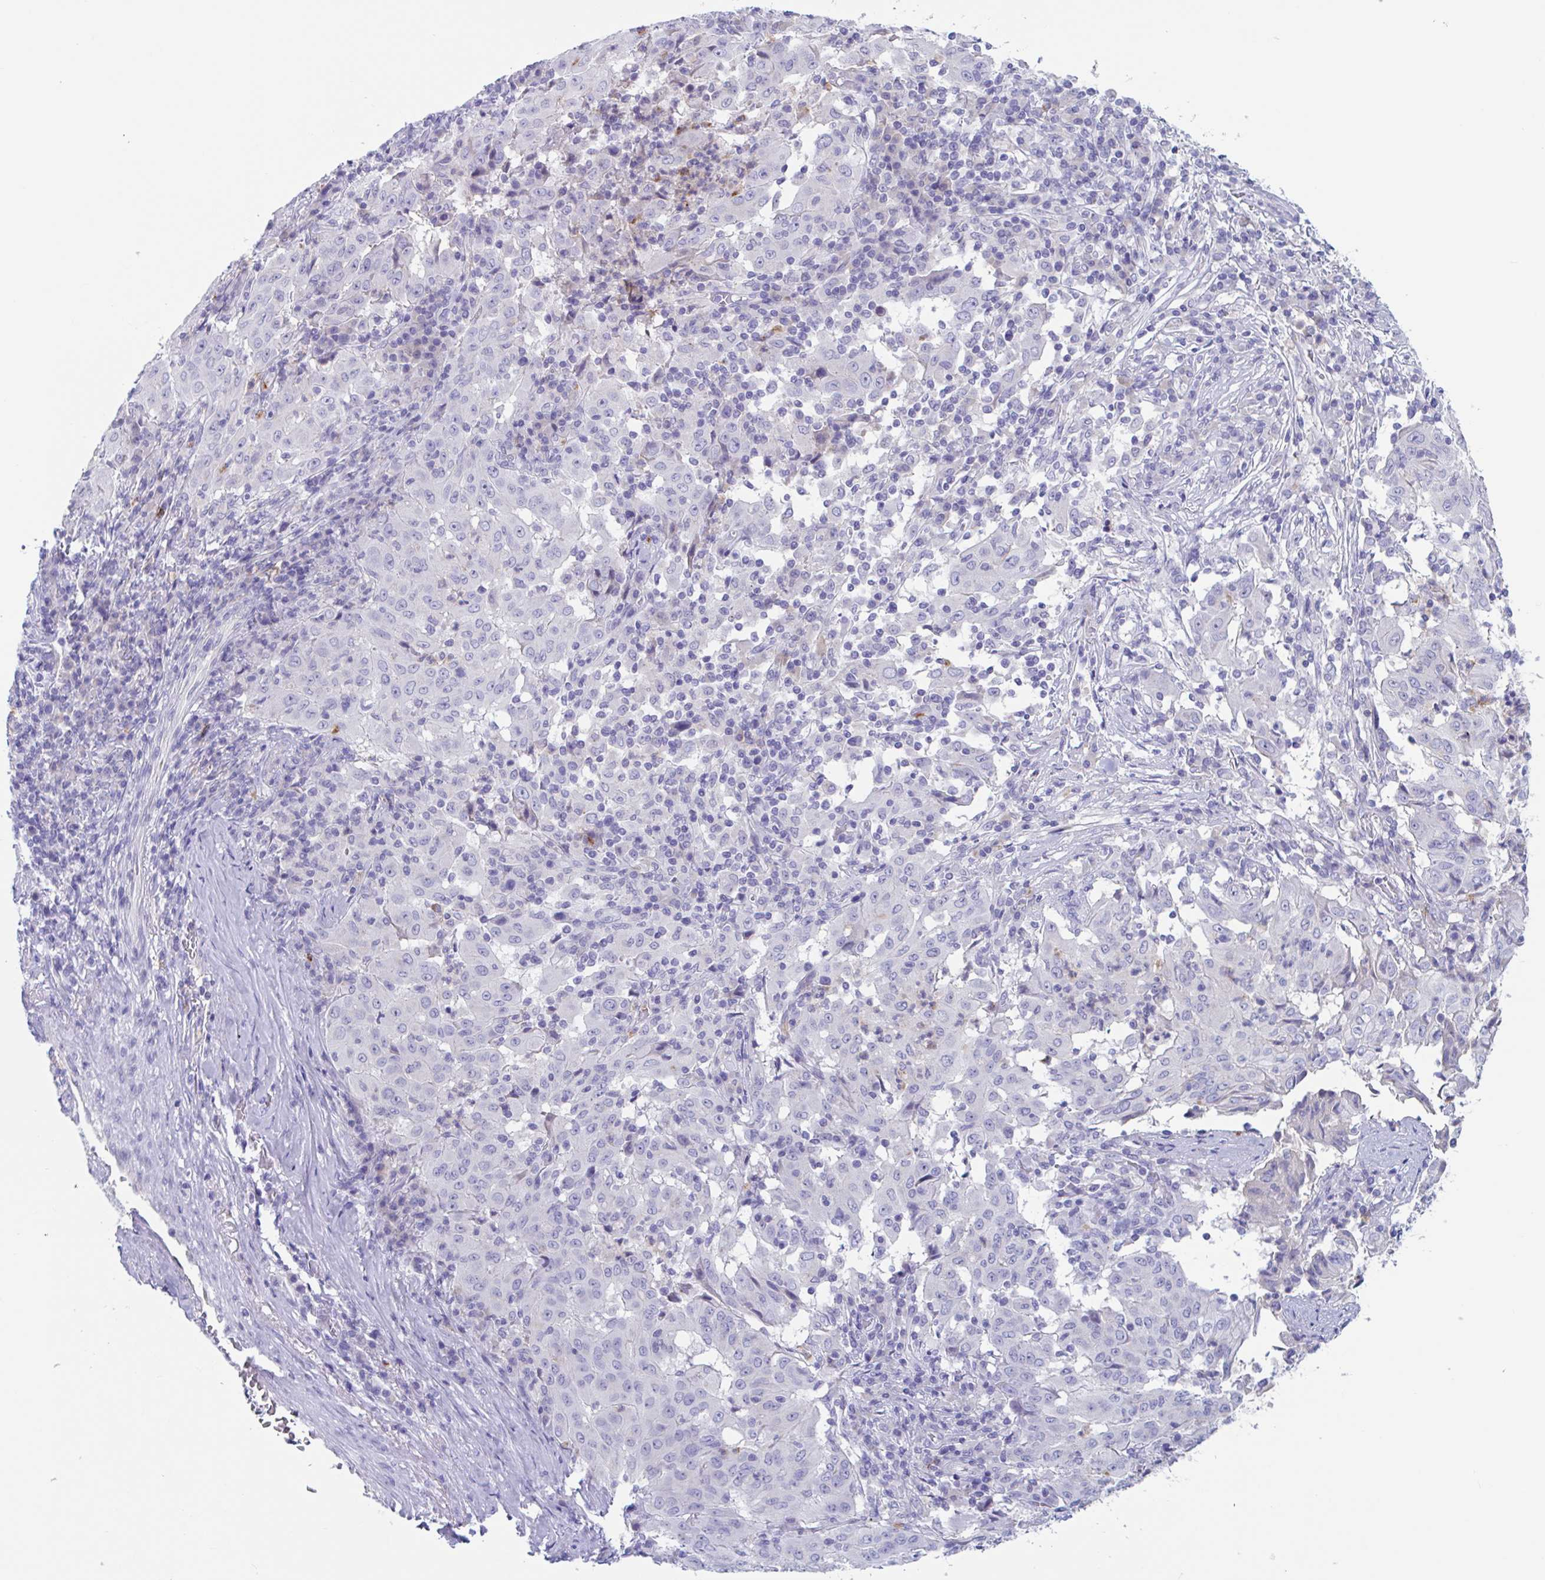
{"staining": {"intensity": "negative", "quantity": "none", "location": "none"}, "tissue": "pancreatic cancer", "cell_type": "Tumor cells", "image_type": "cancer", "snomed": [{"axis": "morphology", "description": "Adenocarcinoma, NOS"}, {"axis": "topography", "description": "Pancreas"}], "caption": "Immunohistochemistry (IHC) of human pancreatic cancer (adenocarcinoma) displays no expression in tumor cells.", "gene": "ZNHIT2", "patient": {"sex": "male", "age": 63}}